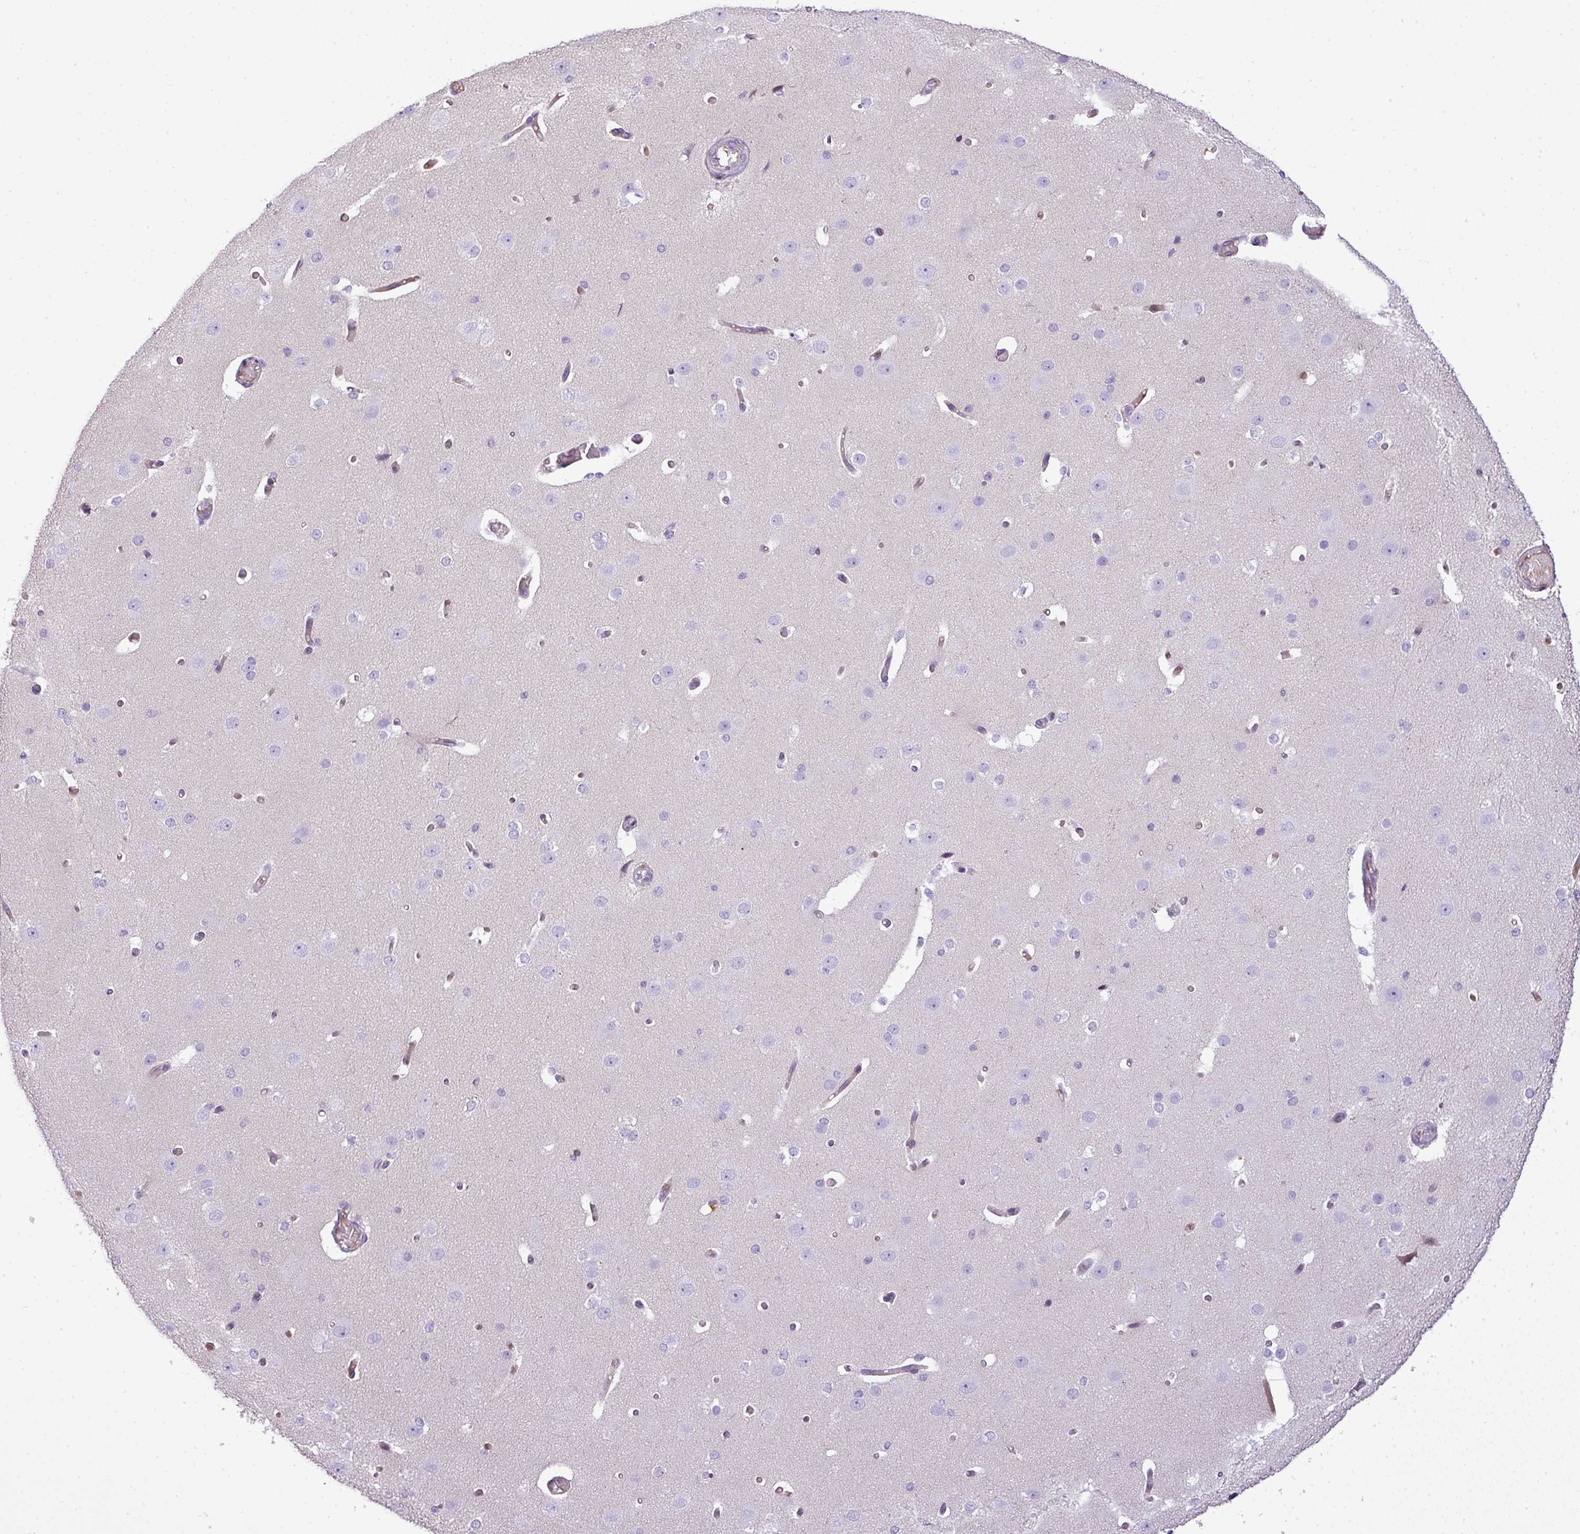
{"staining": {"intensity": "weak", "quantity": "<25%", "location": "cytoplasmic/membranous"}, "tissue": "cerebral cortex", "cell_type": "Endothelial cells", "image_type": "normal", "snomed": [{"axis": "morphology", "description": "Normal tissue, NOS"}, {"axis": "morphology", "description": "Inflammation, NOS"}, {"axis": "topography", "description": "Cerebral cortex"}], "caption": "This micrograph is of normal cerebral cortex stained with IHC to label a protein in brown with the nuclei are counter-stained blue. There is no staining in endothelial cells. (DAB IHC visualized using brightfield microscopy, high magnification).", "gene": "C4A", "patient": {"sex": "male", "age": 6}}